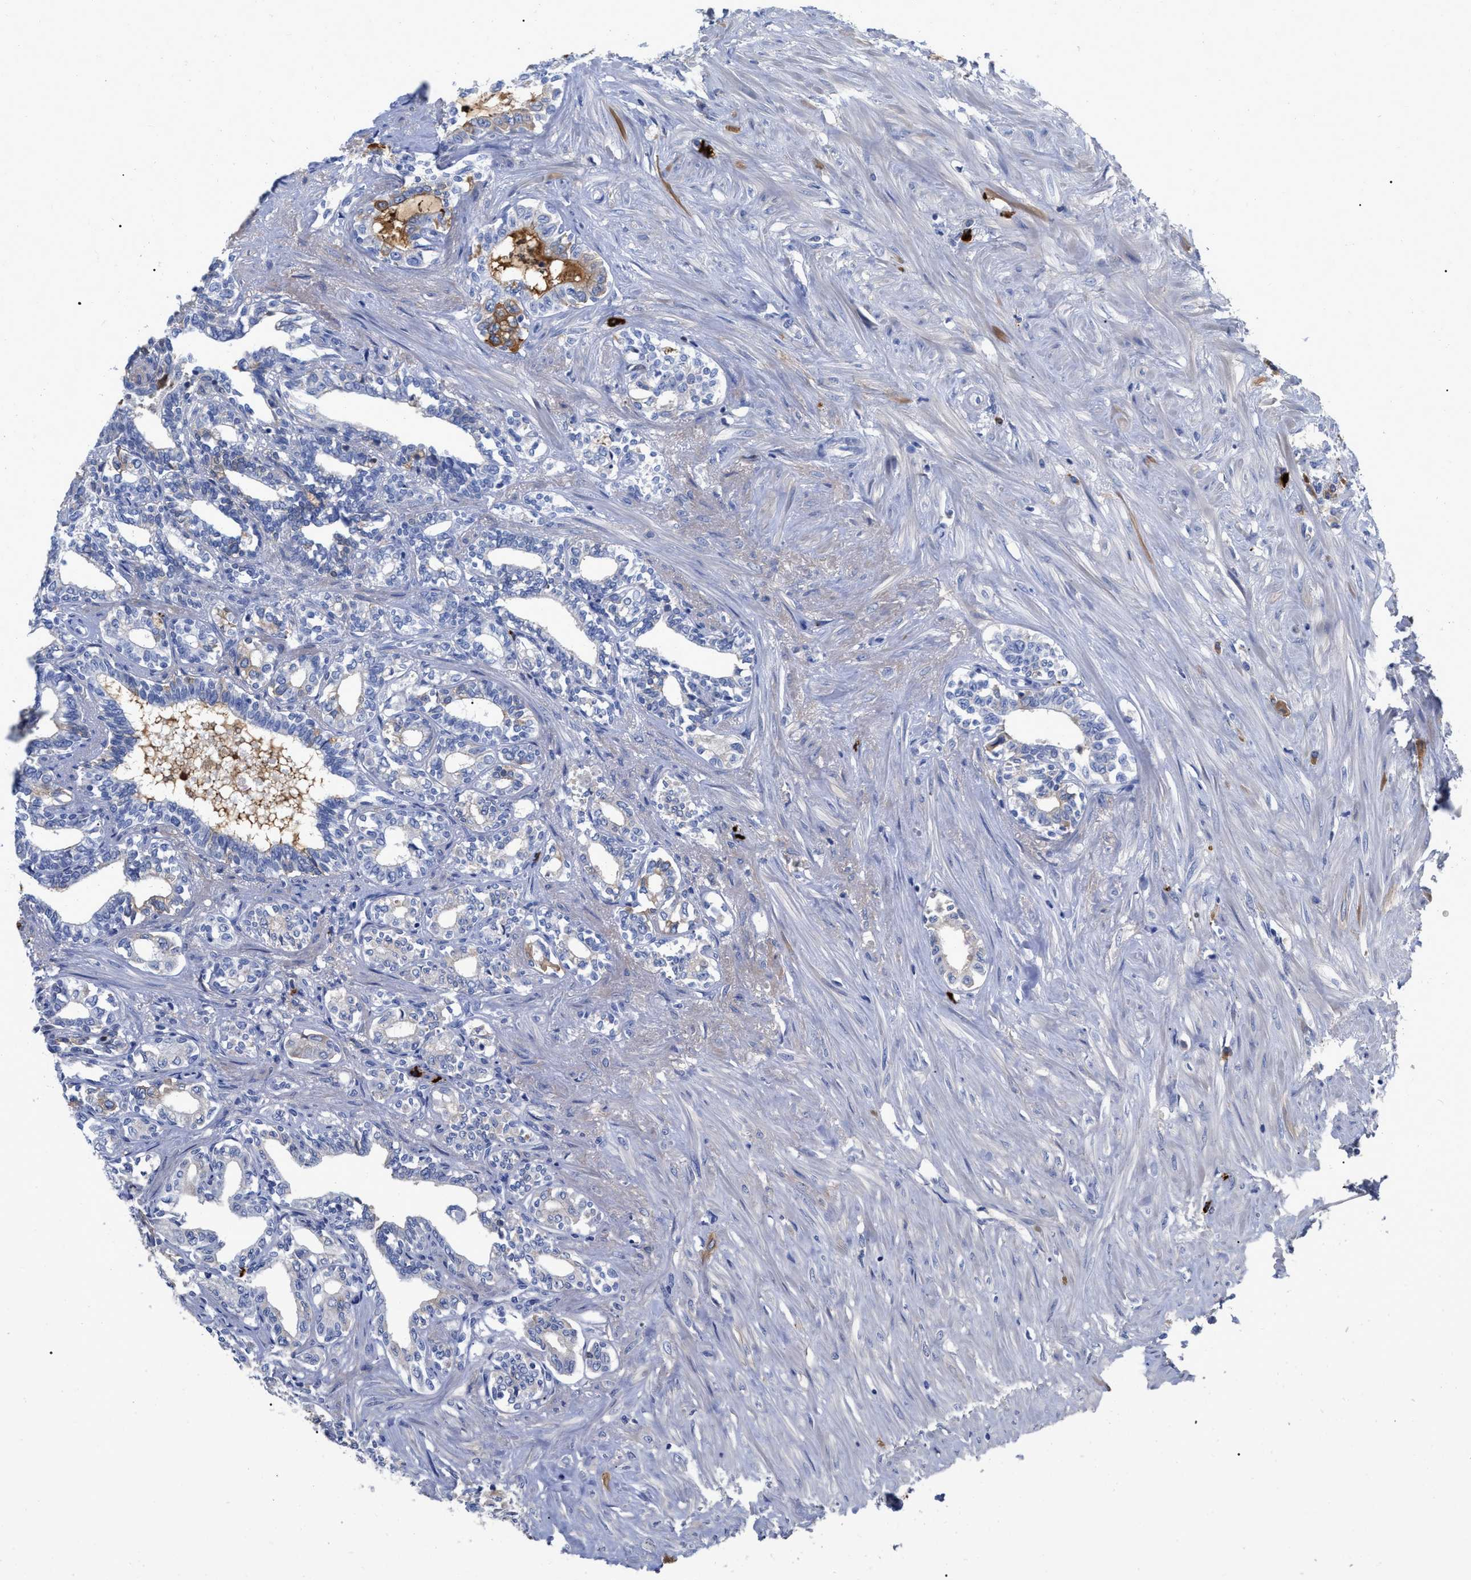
{"staining": {"intensity": "negative", "quantity": "none", "location": "none"}, "tissue": "seminal vesicle", "cell_type": "Glandular cells", "image_type": "normal", "snomed": [{"axis": "morphology", "description": "Normal tissue, NOS"}, {"axis": "morphology", "description": "Adenocarcinoma, High grade"}, {"axis": "topography", "description": "Prostate"}, {"axis": "topography", "description": "Seminal veicle"}], "caption": "Glandular cells show no significant positivity in benign seminal vesicle.", "gene": "IGHV5", "patient": {"sex": "male", "age": 55}}